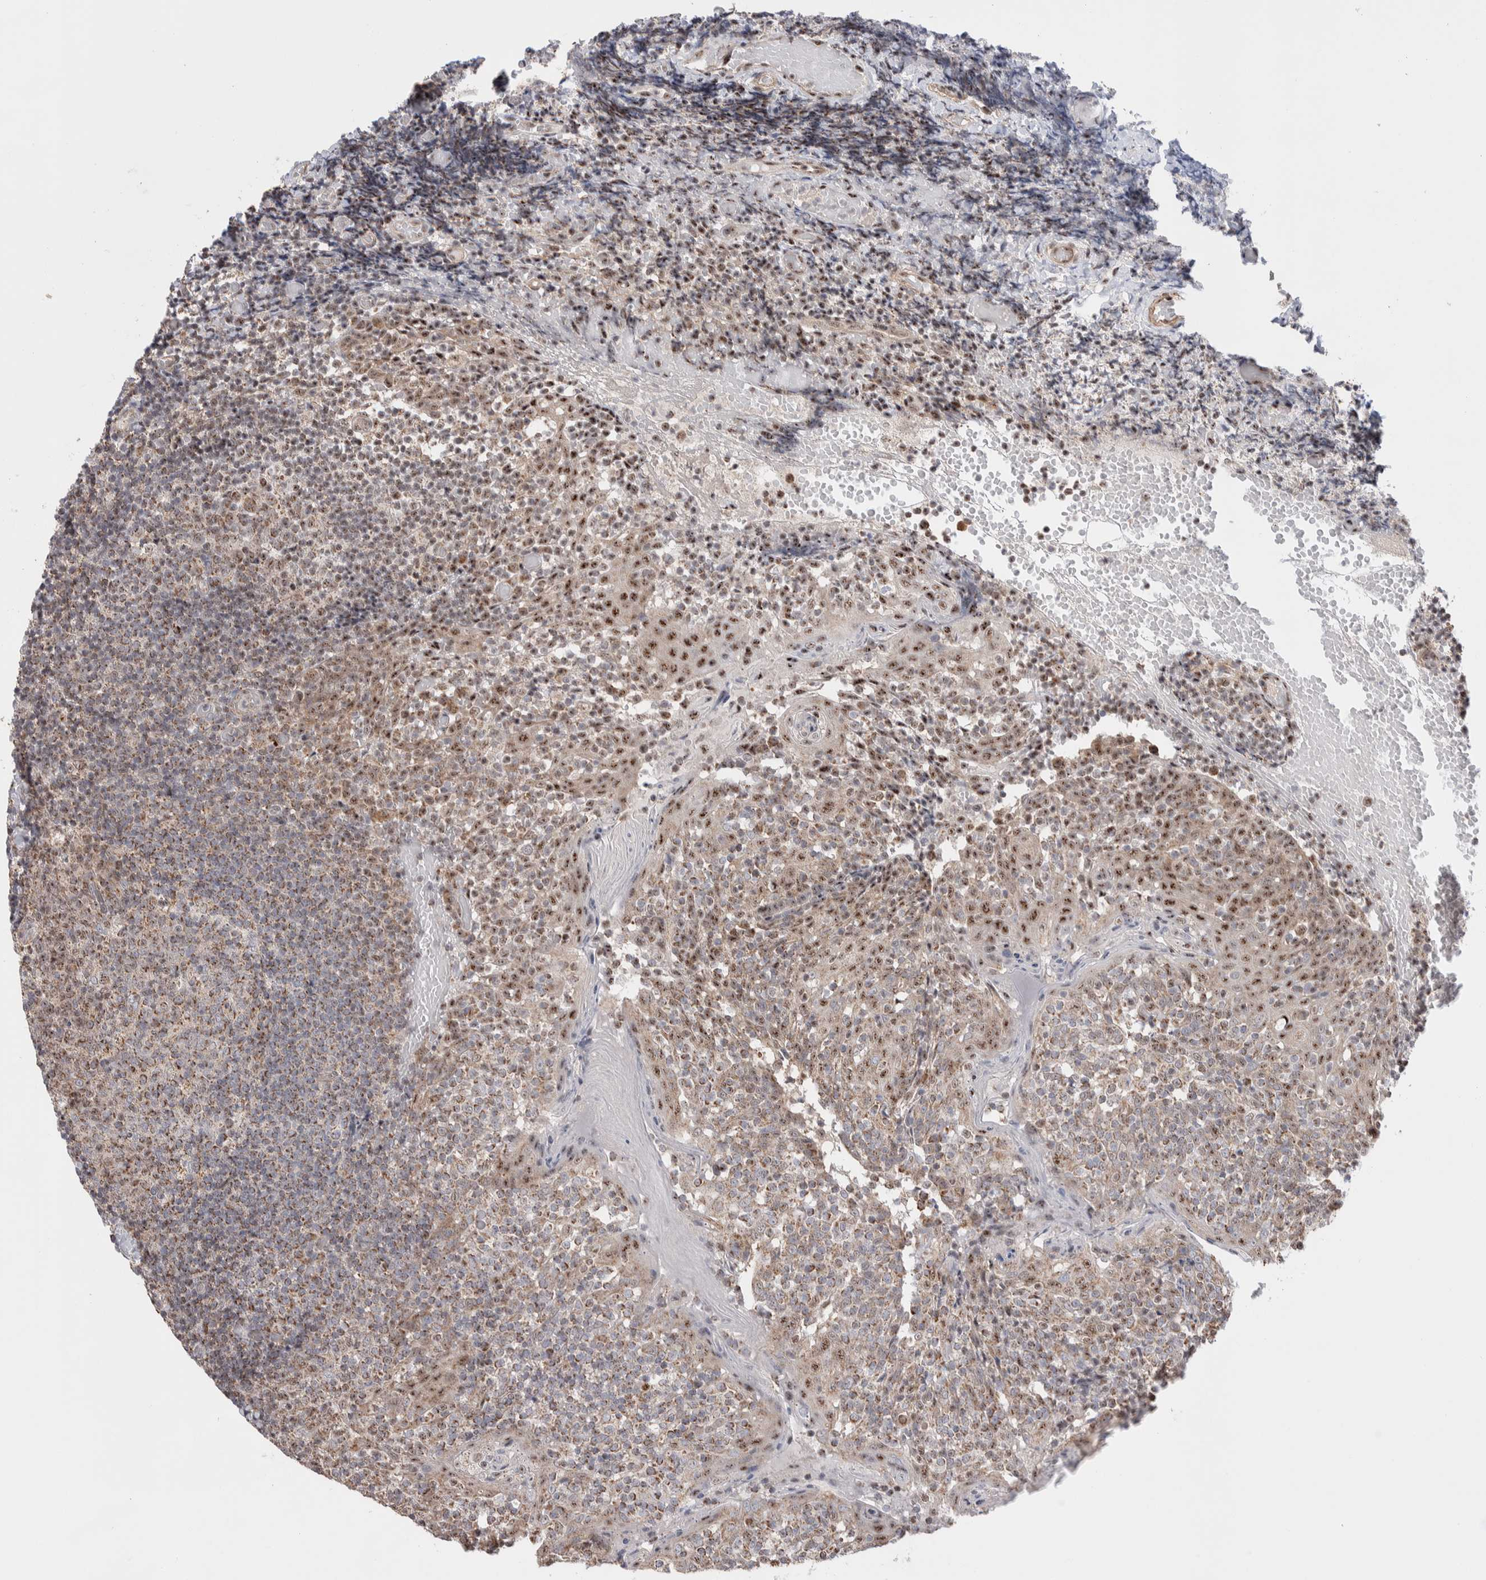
{"staining": {"intensity": "moderate", "quantity": ">75%", "location": "nuclear"}, "tissue": "tonsil", "cell_type": "Germinal center cells", "image_type": "normal", "snomed": [{"axis": "morphology", "description": "Normal tissue, NOS"}, {"axis": "topography", "description": "Tonsil"}], "caption": "This image reveals IHC staining of normal tonsil, with medium moderate nuclear positivity in approximately >75% of germinal center cells.", "gene": "ZNF695", "patient": {"sex": "female", "age": 19}}